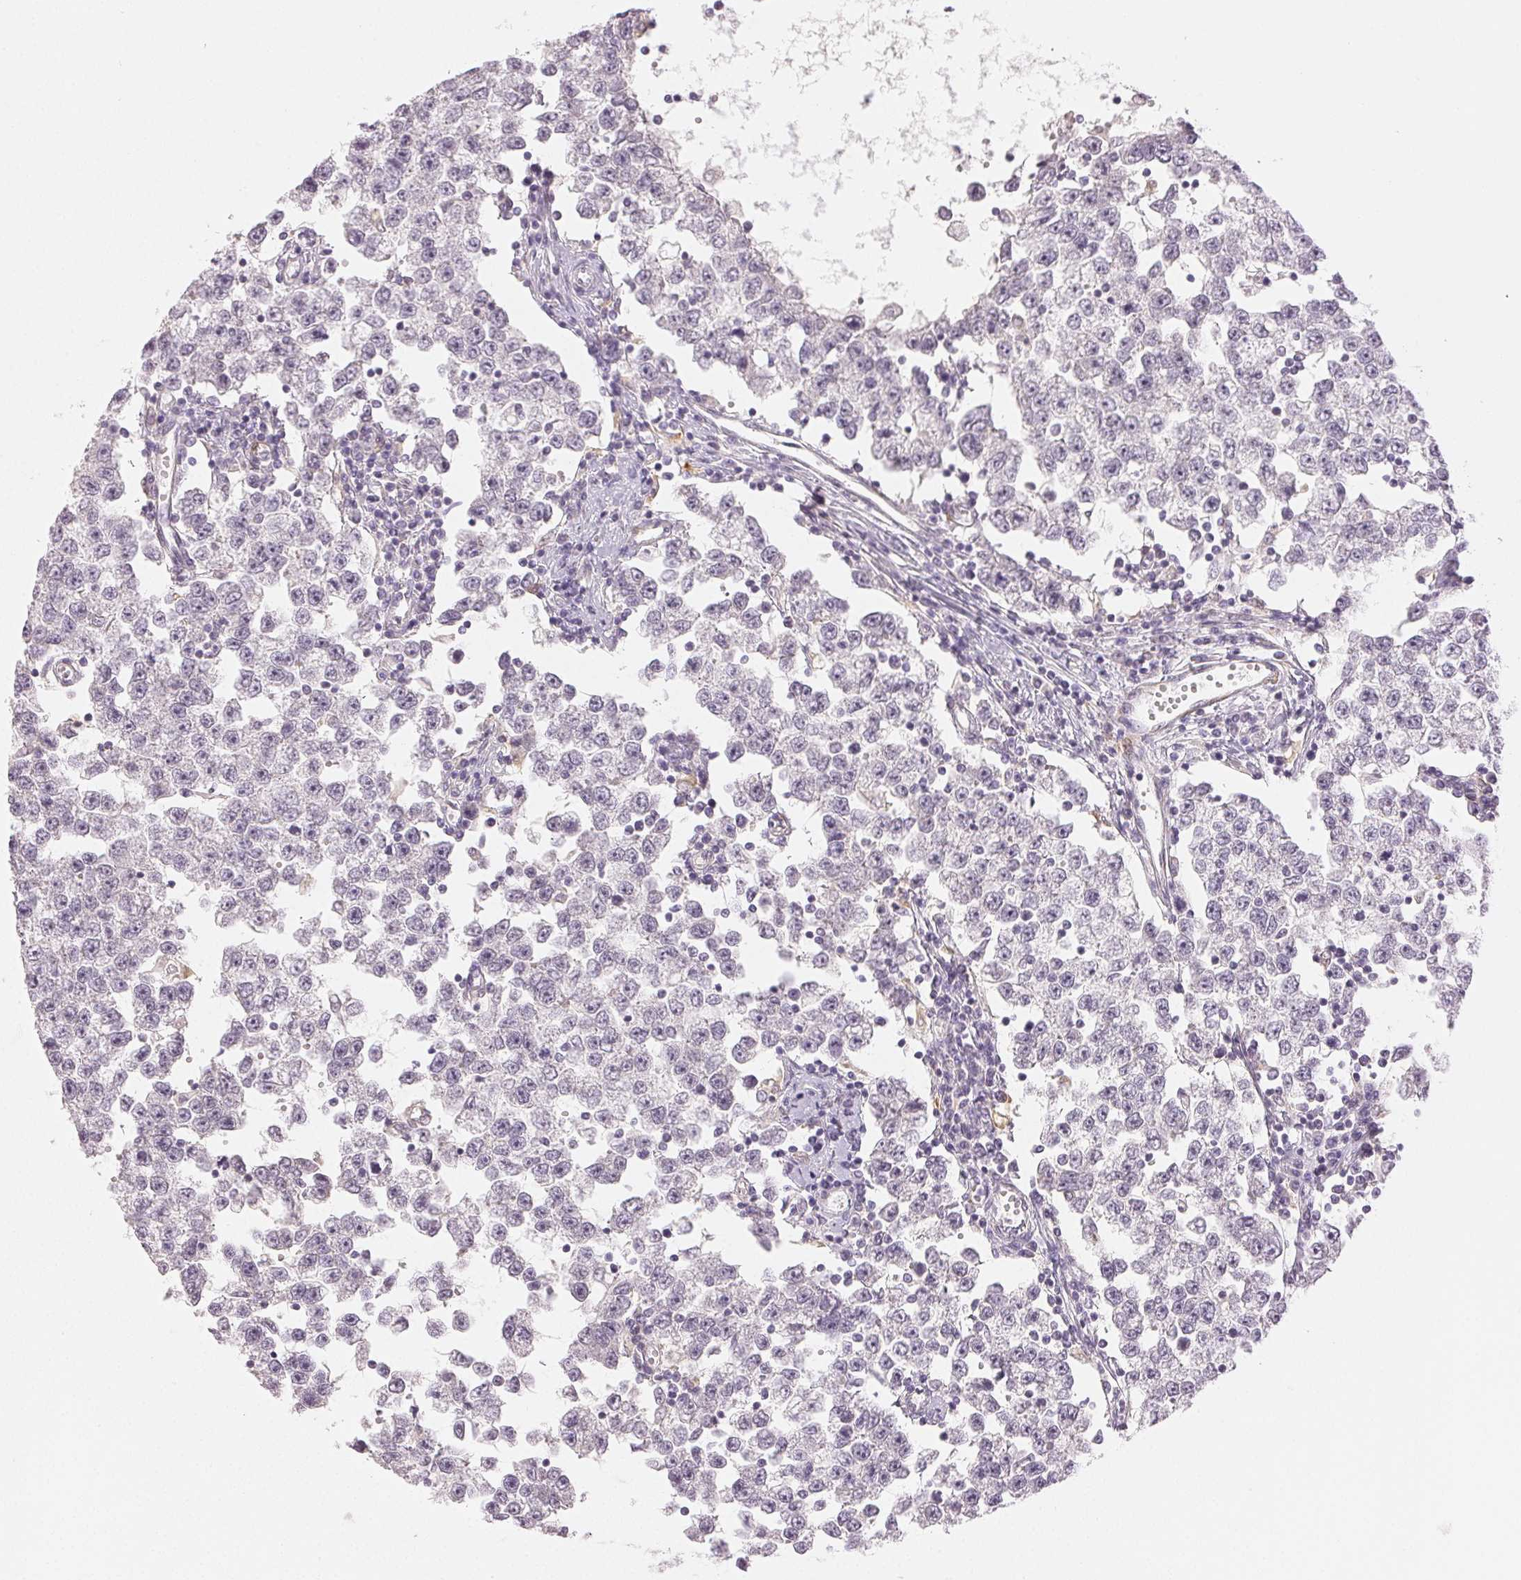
{"staining": {"intensity": "negative", "quantity": "none", "location": "none"}, "tissue": "testis cancer", "cell_type": "Tumor cells", "image_type": "cancer", "snomed": [{"axis": "morphology", "description": "Seminoma, NOS"}, {"axis": "topography", "description": "Testis"}], "caption": "Immunohistochemical staining of testis cancer (seminoma) displays no significant expression in tumor cells. The staining was performed using DAB (3,3'-diaminobenzidine) to visualize the protein expression in brown, while the nuclei were stained in blue with hematoxylin (Magnification: 20x).", "gene": "MAP1LC3A", "patient": {"sex": "male", "age": 34}}